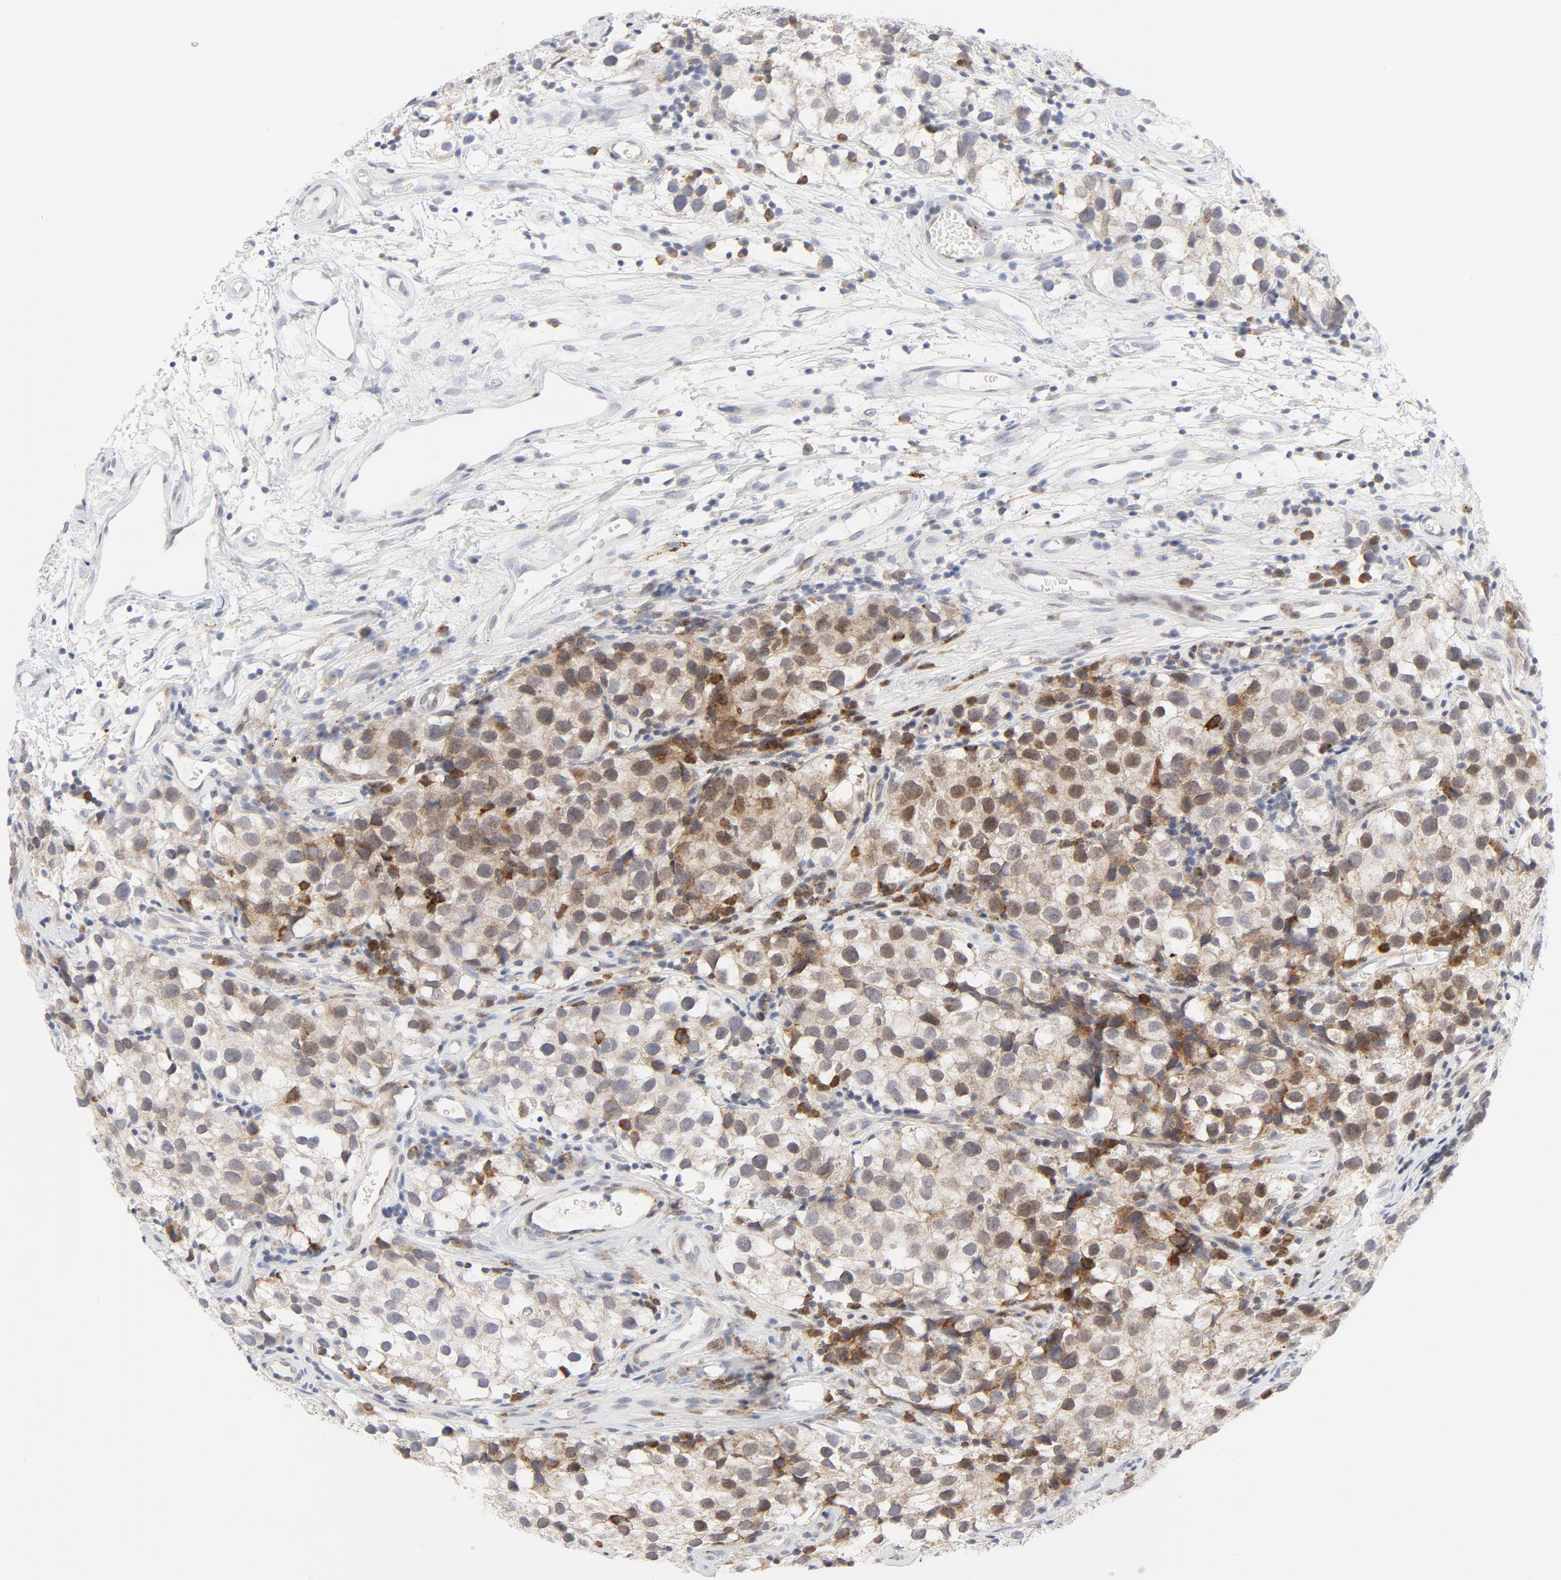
{"staining": {"intensity": "moderate", "quantity": "25%-75%", "location": "cytoplasmic/membranous"}, "tissue": "testis cancer", "cell_type": "Tumor cells", "image_type": "cancer", "snomed": [{"axis": "morphology", "description": "Seminoma, NOS"}, {"axis": "topography", "description": "Testis"}], "caption": "Moderate cytoplasmic/membranous staining is identified in about 25%-75% of tumor cells in testis cancer (seminoma).", "gene": "LRP6", "patient": {"sex": "male", "age": 39}}